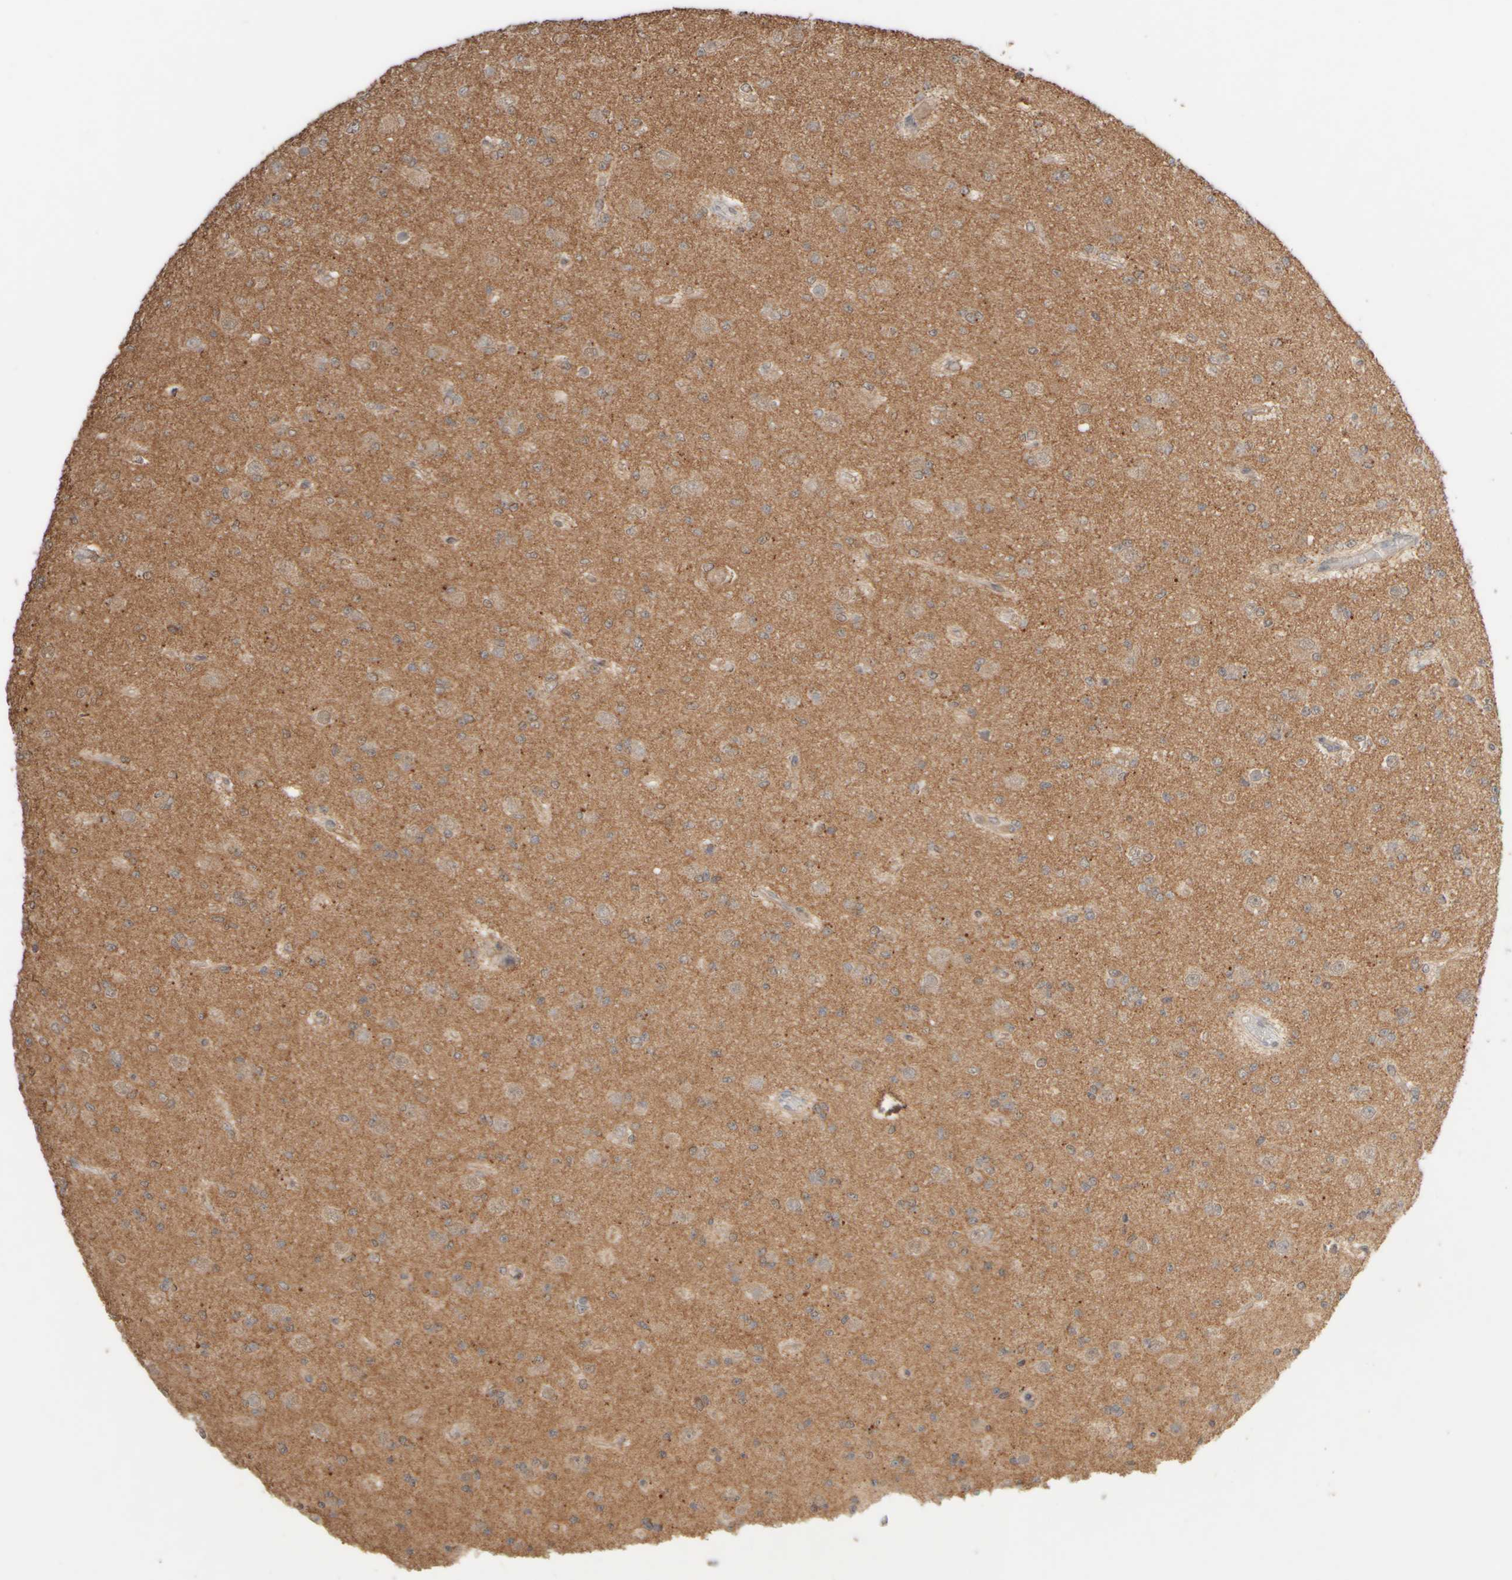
{"staining": {"intensity": "moderate", "quantity": ">75%", "location": "cytoplasmic/membranous"}, "tissue": "glioma", "cell_type": "Tumor cells", "image_type": "cancer", "snomed": [{"axis": "morphology", "description": "Glioma, malignant, Low grade"}, {"axis": "topography", "description": "Brain"}], "caption": "Tumor cells exhibit medium levels of moderate cytoplasmic/membranous staining in approximately >75% of cells in glioma.", "gene": "EIF2B3", "patient": {"sex": "female", "age": 22}}